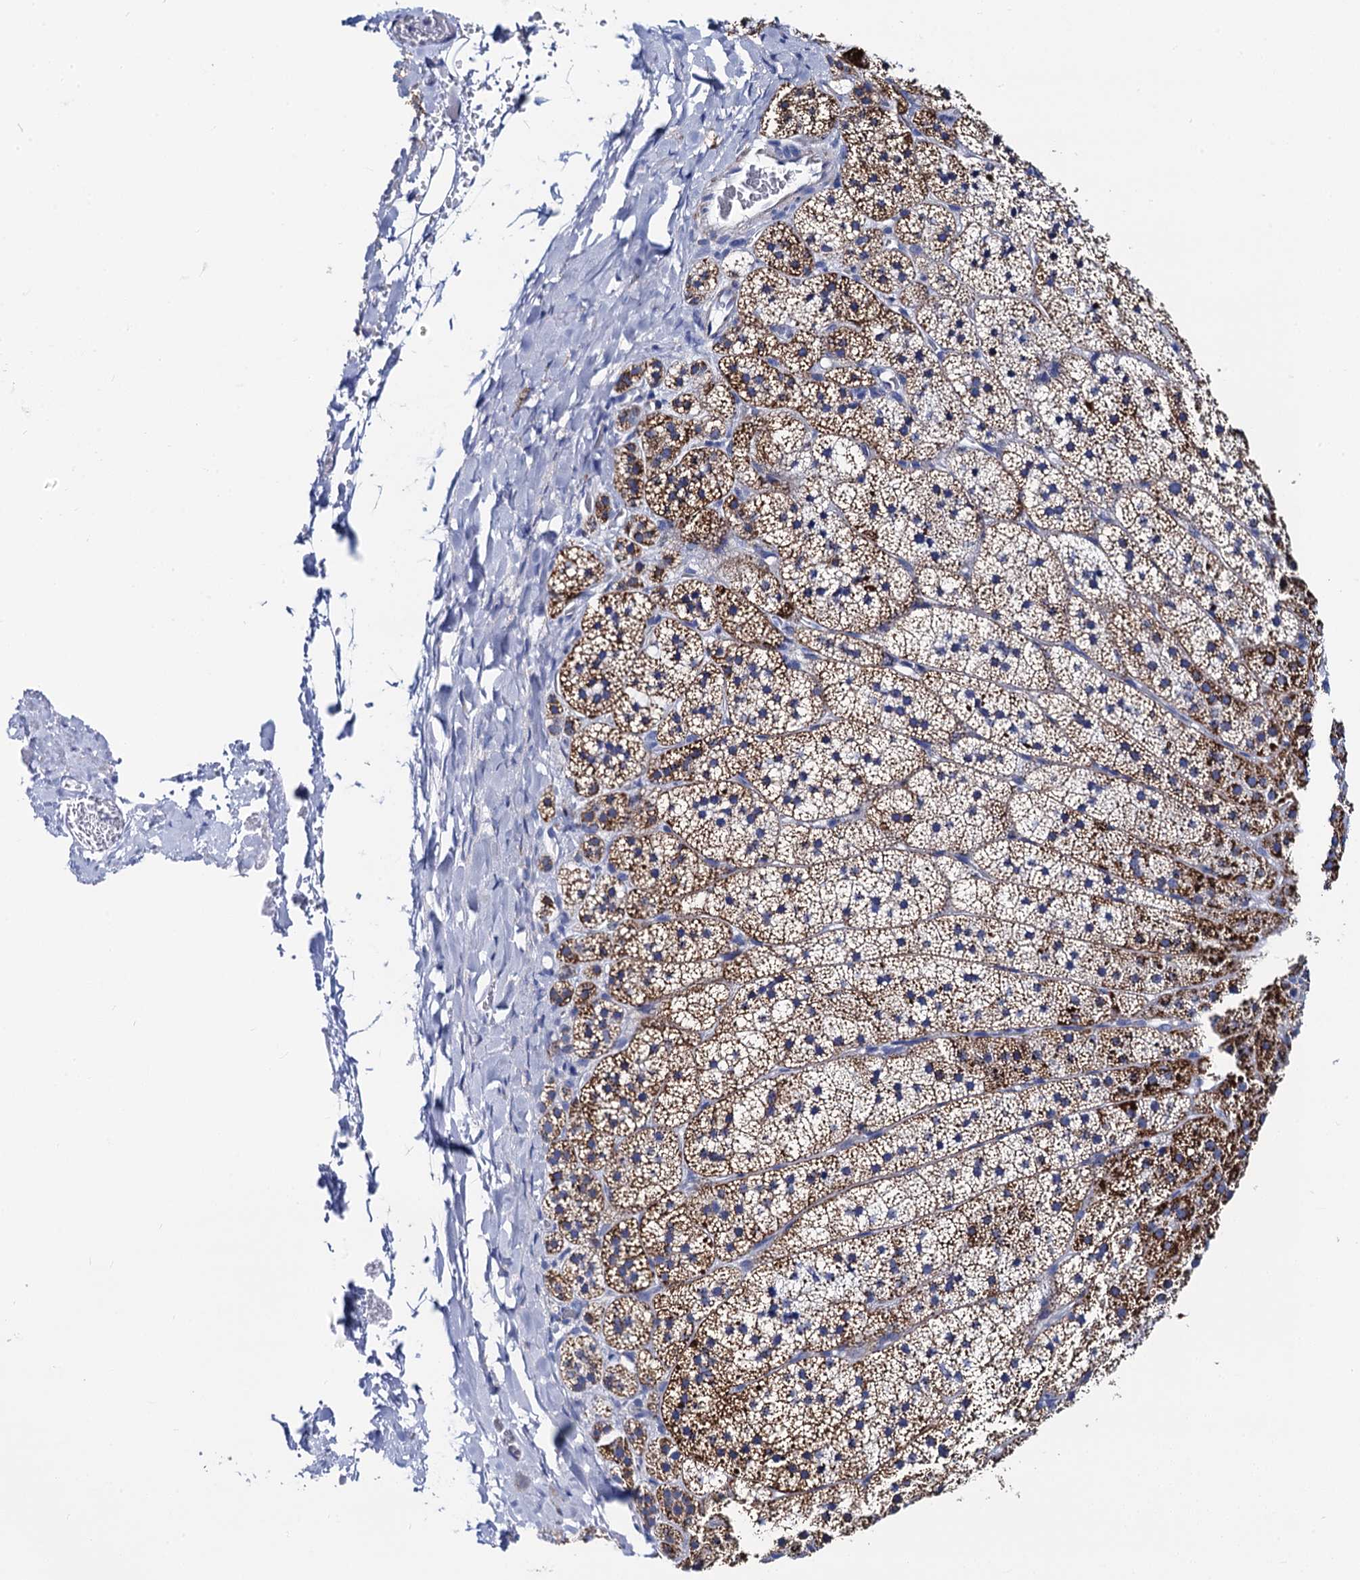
{"staining": {"intensity": "strong", "quantity": "25%-75%", "location": "cytoplasmic/membranous"}, "tissue": "adrenal gland", "cell_type": "Glandular cells", "image_type": "normal", "snomed": [{"axis": "morphology", "description": "Normal tissue, NOS"}, {"axis": "topography", "description": "Adrenal gland"}], "caption": "Strong cytoplasmic/membranous expression is appreciated in approximately 25%-75% of glandular cells in benign adrenal gland. (brown staining indicates protein expression, while blue staining denotes nuclei).", "gene": "ACADSB", "patient": {"sex": "female", "age": 44}}